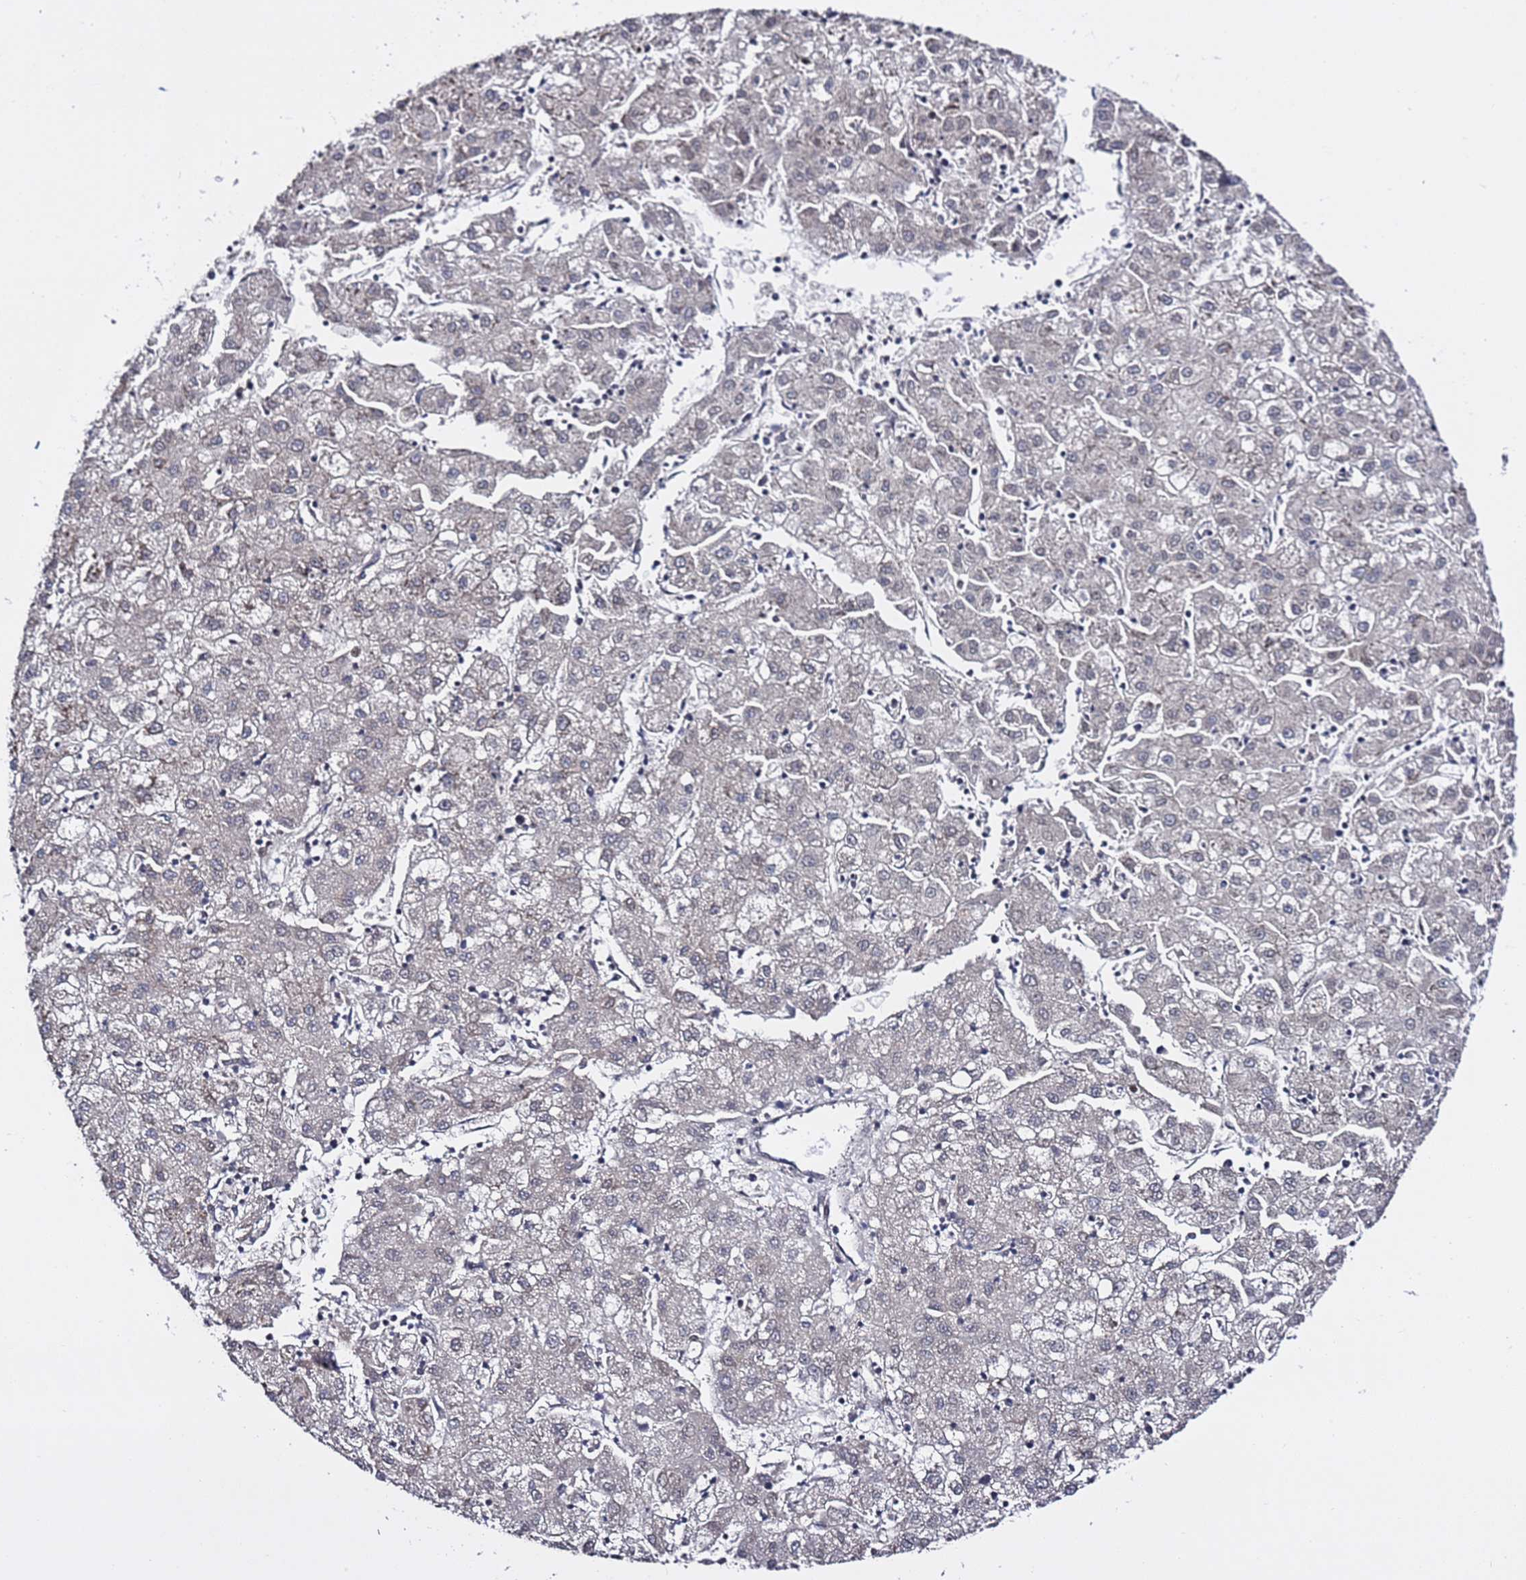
{"staining": {"intensity": "negative", "quantity": "none", "location": "none"}, "tissue": "liver cancer", "cell_type": "Tumor cells", "image_type": "cancer", "snomed": [{"axis": "morphology", "description": "Carcinoma, Hepatocellular, NOS"}, {"axis": "topography", "description": "Liver"}], "caption": "Tumor cells show no significant staining in liver cancer (hepatocellular carcinoma).", "gene": "POLR2D", "patient": {"sex": "male", "age": 72}}